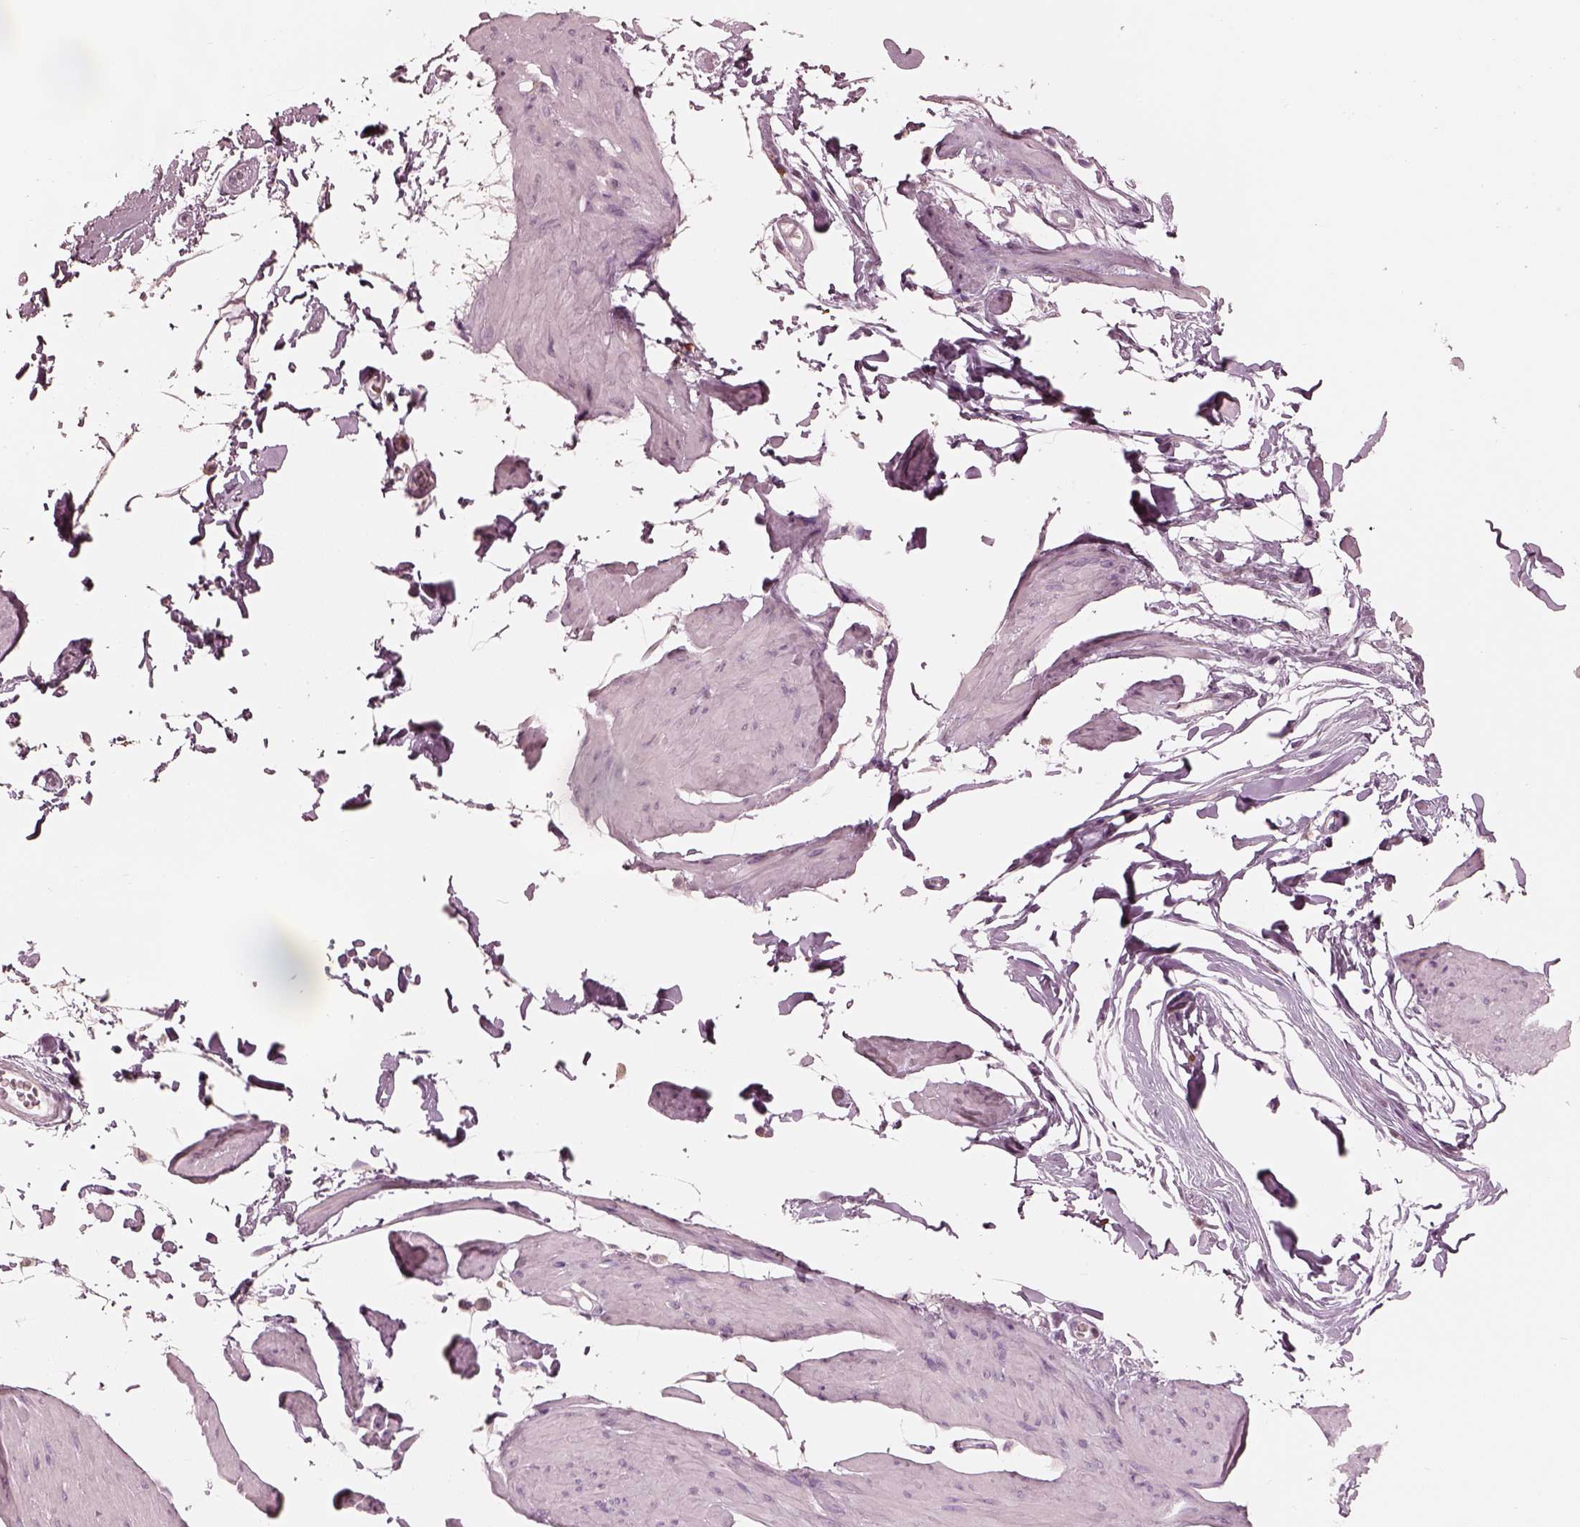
{"staining": {"intensity": "negative", "quantity": "none", "location": "none"}, "tissue": "smooth muscle", "cell_type": "Smooth muscle cells", "image_type": "normal", "snomed": [{"axis": "morphology", "description": "Normal tissue, NOS"}, {"axis": "topography", "description": "Adipose tissue"}, {"axis": "topography", "description": "Smooth muscle"}, {"axis": "topography", "description": "Peripheral nerve tissue"}], "caption": "This image is of benign smooth muscle stained with IHC to label a protein in brown with the nuclei are counter-stained blue. There is no positivity in smooth muscle cells. The staining is performed using DAB brown chromogen with nuclei counter-stained in using hematoxylin.", "gene": "ANKLE1", "patient": {"sex": "male", "age": 83}}